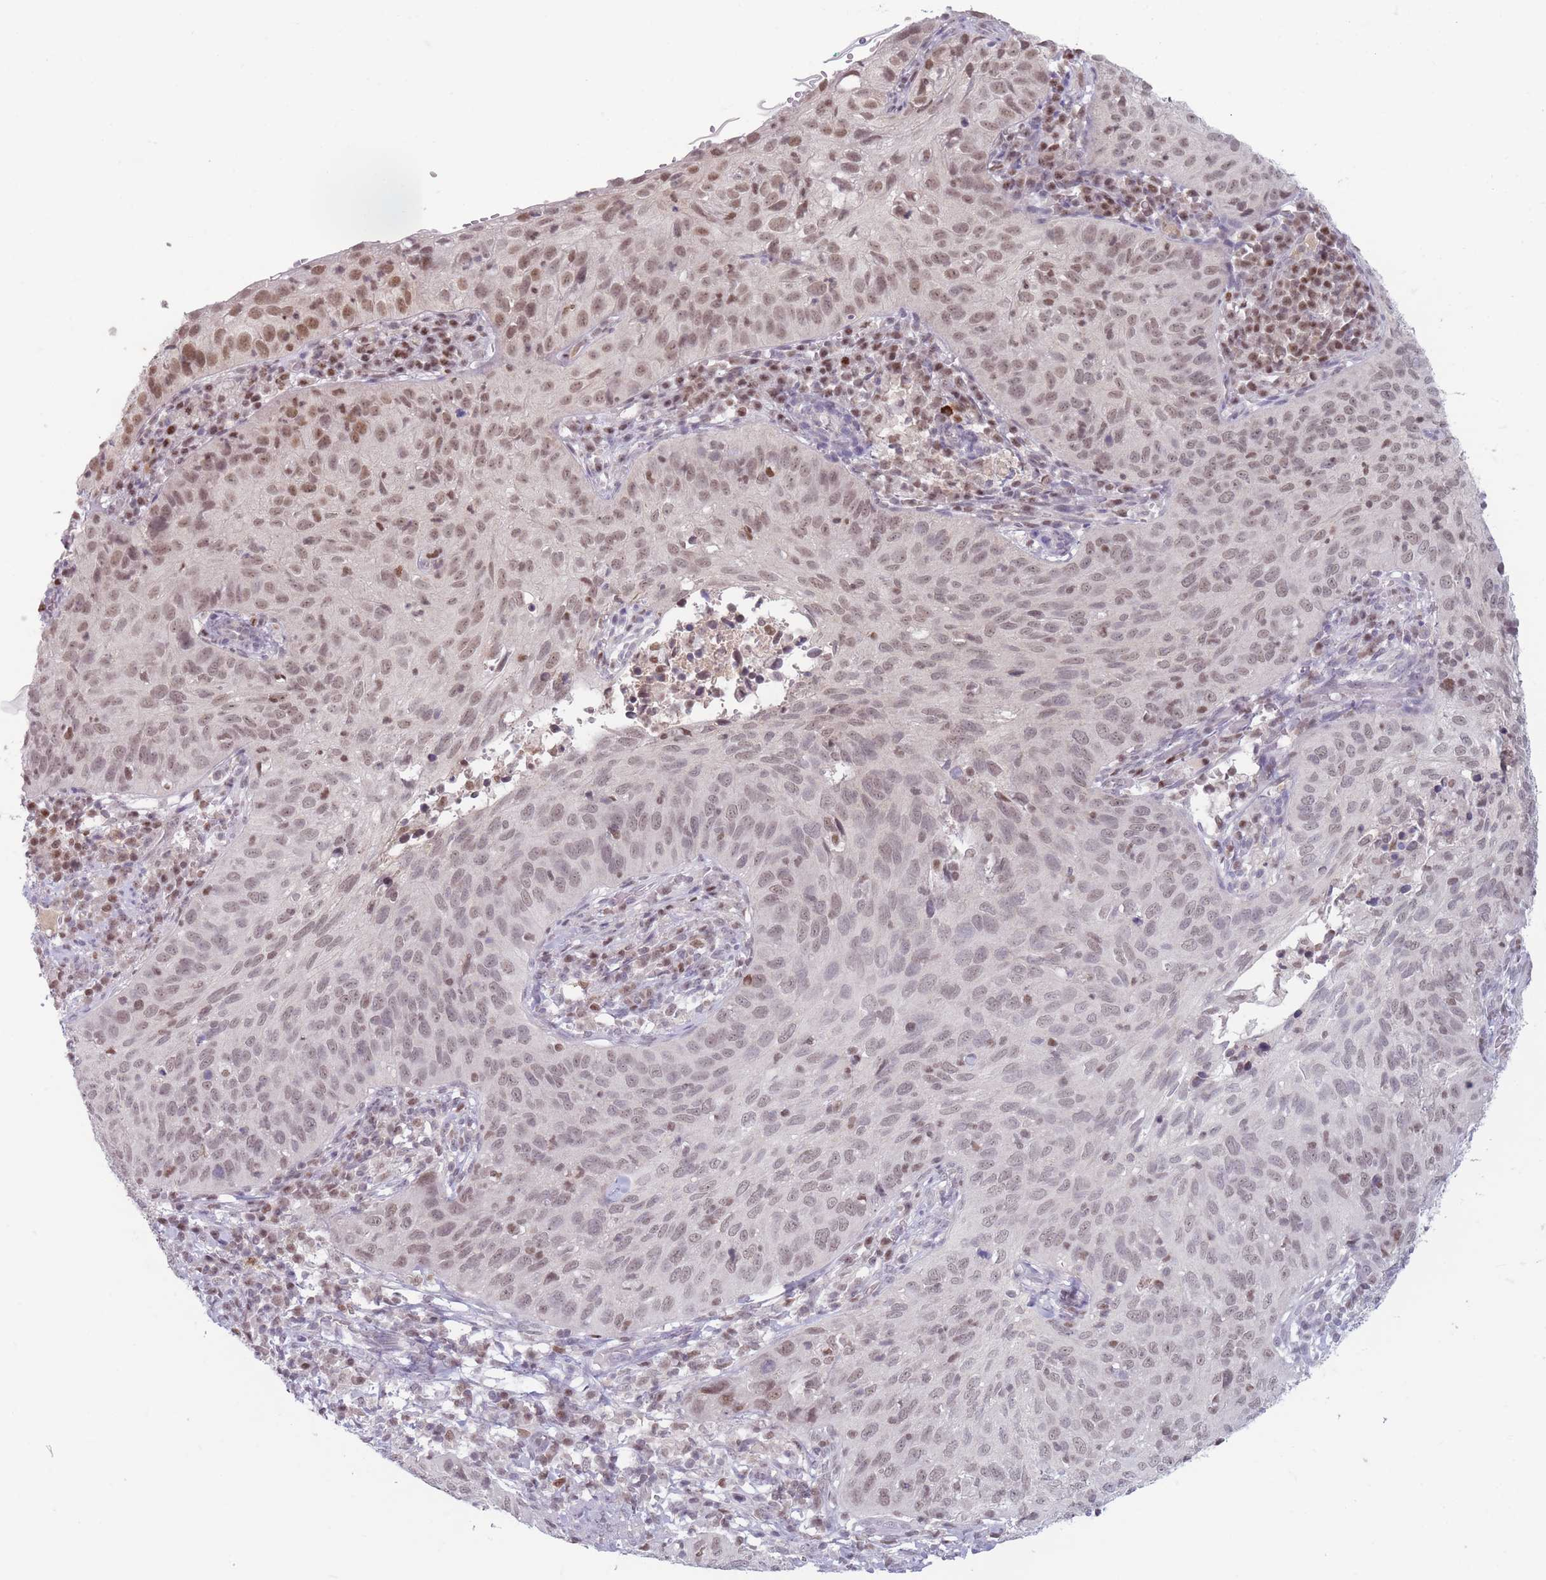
{"staining": {"intensity": "moderate", "quantity": "25%-75%", "location": "nuclear"}, "tissue": "cervical cancer", "cell_type": "Tumor cells", "image_type": "cancer", "snomed": [{"axis": "morphology", "description": "Squamous cell carcinoma, NOS"}, {"axis": "topography", "description": "Cervix"}], "caption": "Cervical cancer stained with a brown dye demonstrates moderate nuclear positive expression in about 25%-75% of tumor cells.", "gene": "ARID3B", "patient": {"sex": "female", "age": 30}}